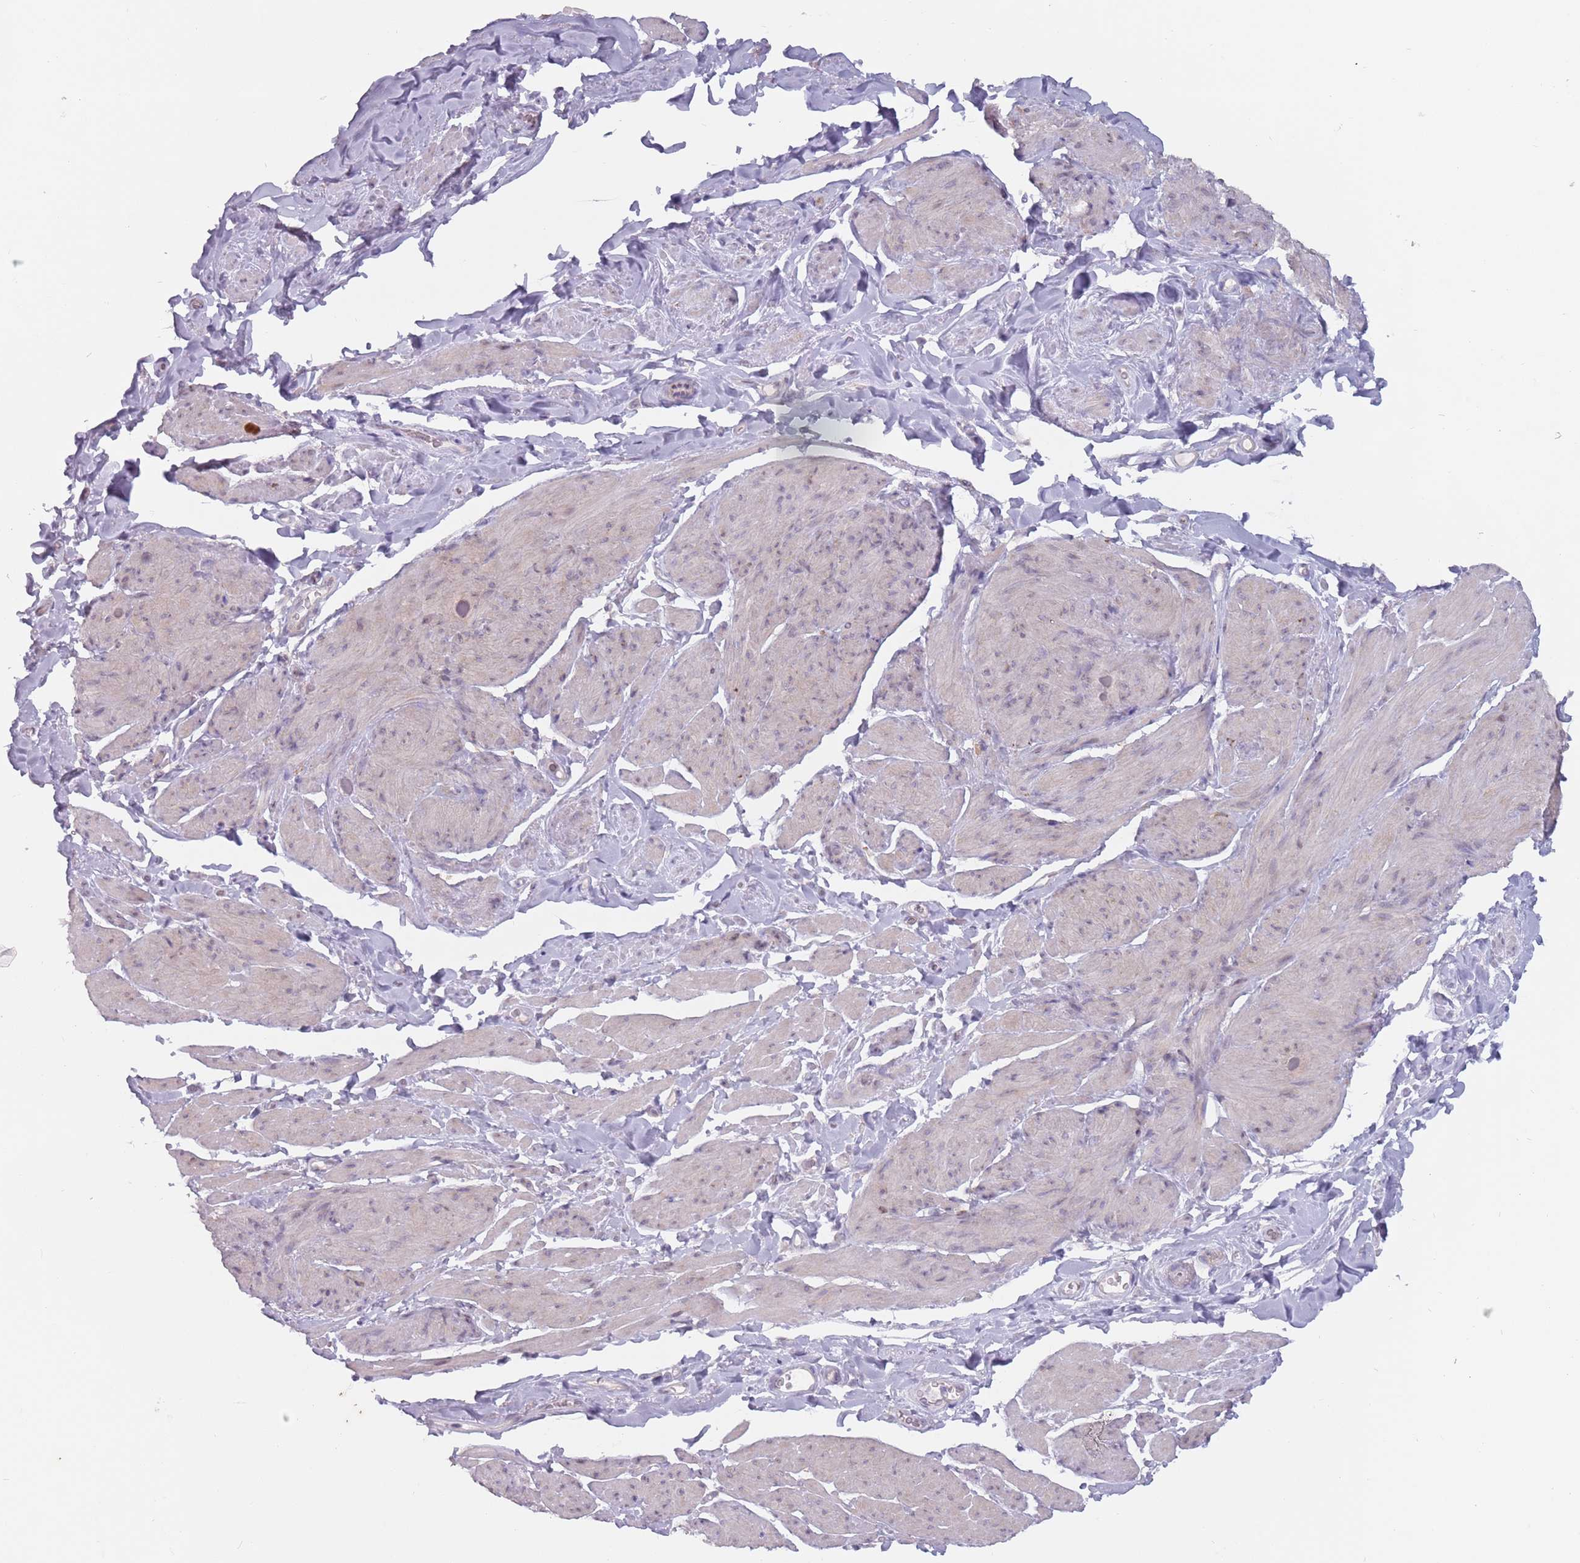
{"staining": {"intensity": "negative", "quantity": "none", "location": "none"}, "tissue": "smooth muscle", "cell_type": "Smooth muscle cells", "image_type": "normal", "snomed": [{"axis": "morphology", "description": "Normal tissue, NOS"}, {"axis": "topography", "description": "Smooth muscle"}, {"axis": "topography", "description": "Peripheral nerve tissue"}], "caption": "The histopathology image reveals no significant expression in smooth muscle cells of smooth muscle. (DAB (3,3'-diaminobenzidine) IHC visualized using brightfield microscopy, high magnification).", "gene": "DXO", "patient": {"sex": "male", "age": 69}}